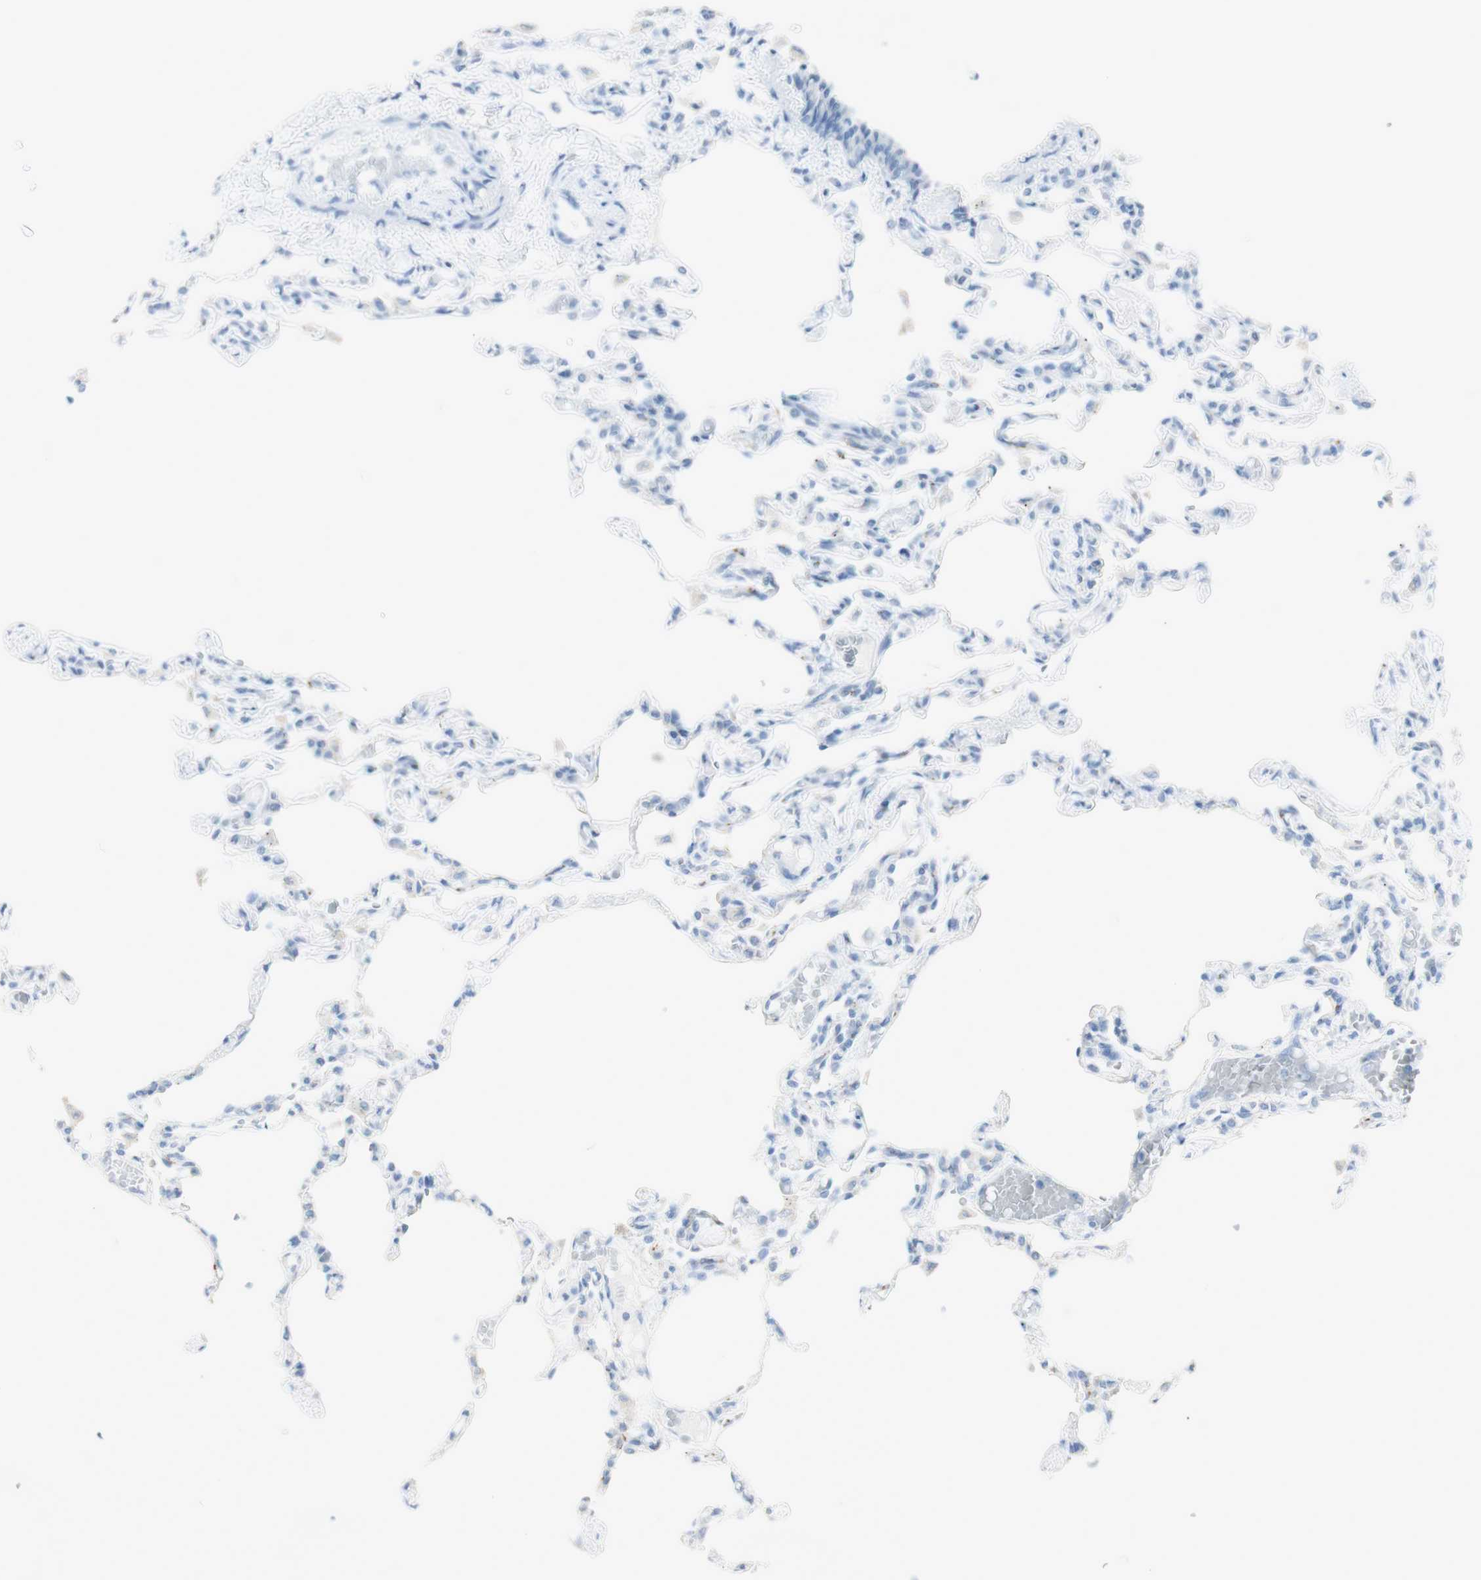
{"staining": {"intensity": "negative", "quantity": "none", "location": "none"}, "tissue": "lung", "cell_type": "Alveolar cells", "image_type": "normal", "snomed": [{"axis": "morphology", "description": "Normal tissue, NOS"}, {"axis": "topography", "description": "Lung"}], "caption": "An immunohistochemistry (IHC) image of benign lung is shown. There is no staining in alveolar cells of lung. (Brightfield microscopy of DAB IHC at high magnification).", "gene": "ART3", "patient": {"sex": "male", "age": 21}}